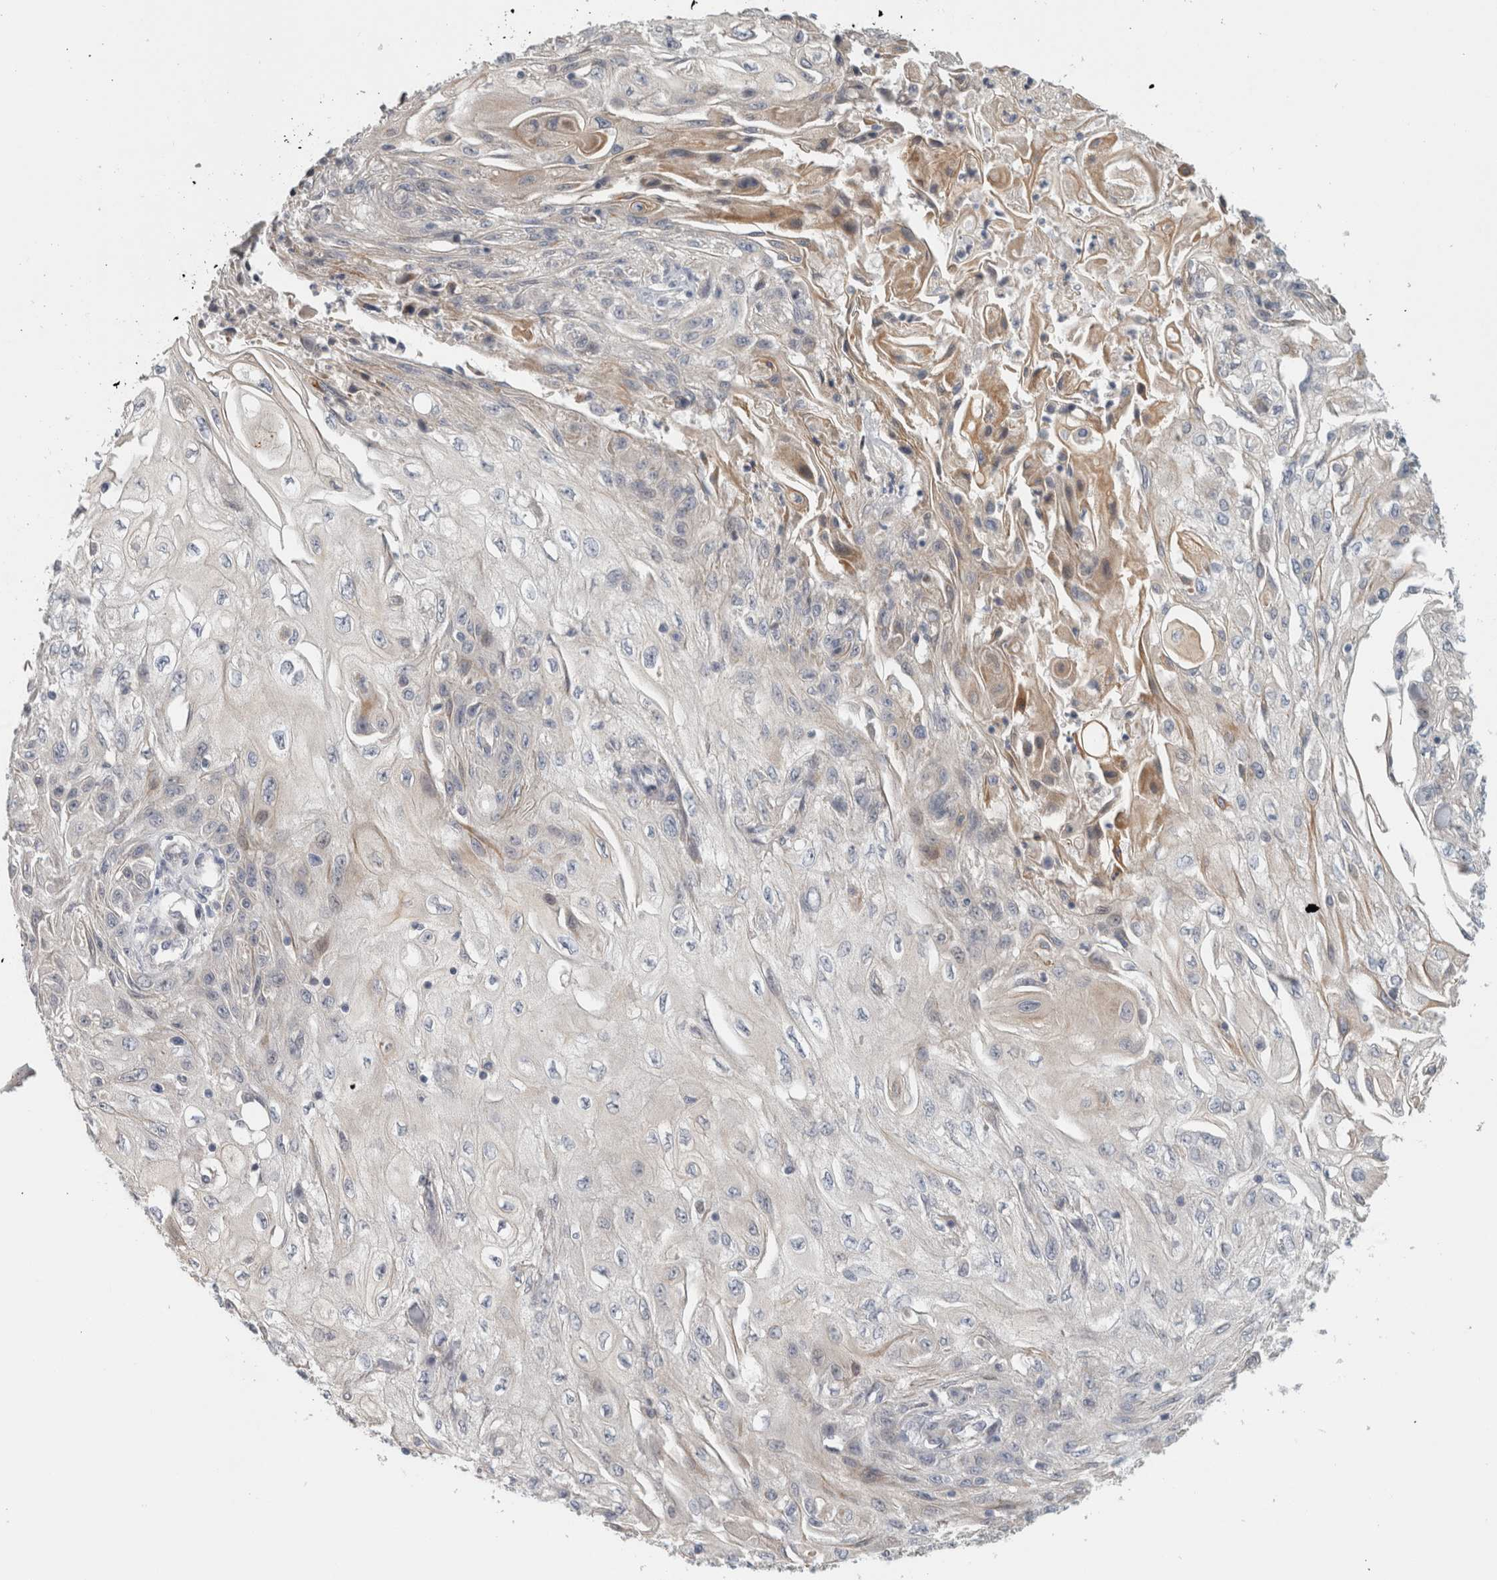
{"staining": {"intensity": "negative", "quantity": "none", "location": "none"}, "tissue": "skin cancer", "cell_type": "Tumor cells", "image_type": "cancer", "snomed": [{"axis": "morphology", "description": "Squamous cell carcinoma, NOS"}, {"axis": "morphology", "description": "Squamous cell carcinoma, metastatic, NOS"}, {"axis": "topography", "description": "Skin"}, {"axis": "topography", "description": "Lymph node"}], "caption": "The immunohistochemistry histopathology image has no significant positivity in tumor cells of metastatic squamous cell carcinoma (skin) tissue. Nuclei are stained in blue.", "gene": "ZNF804B", "patient": {"sex": "male", "age": 75}}